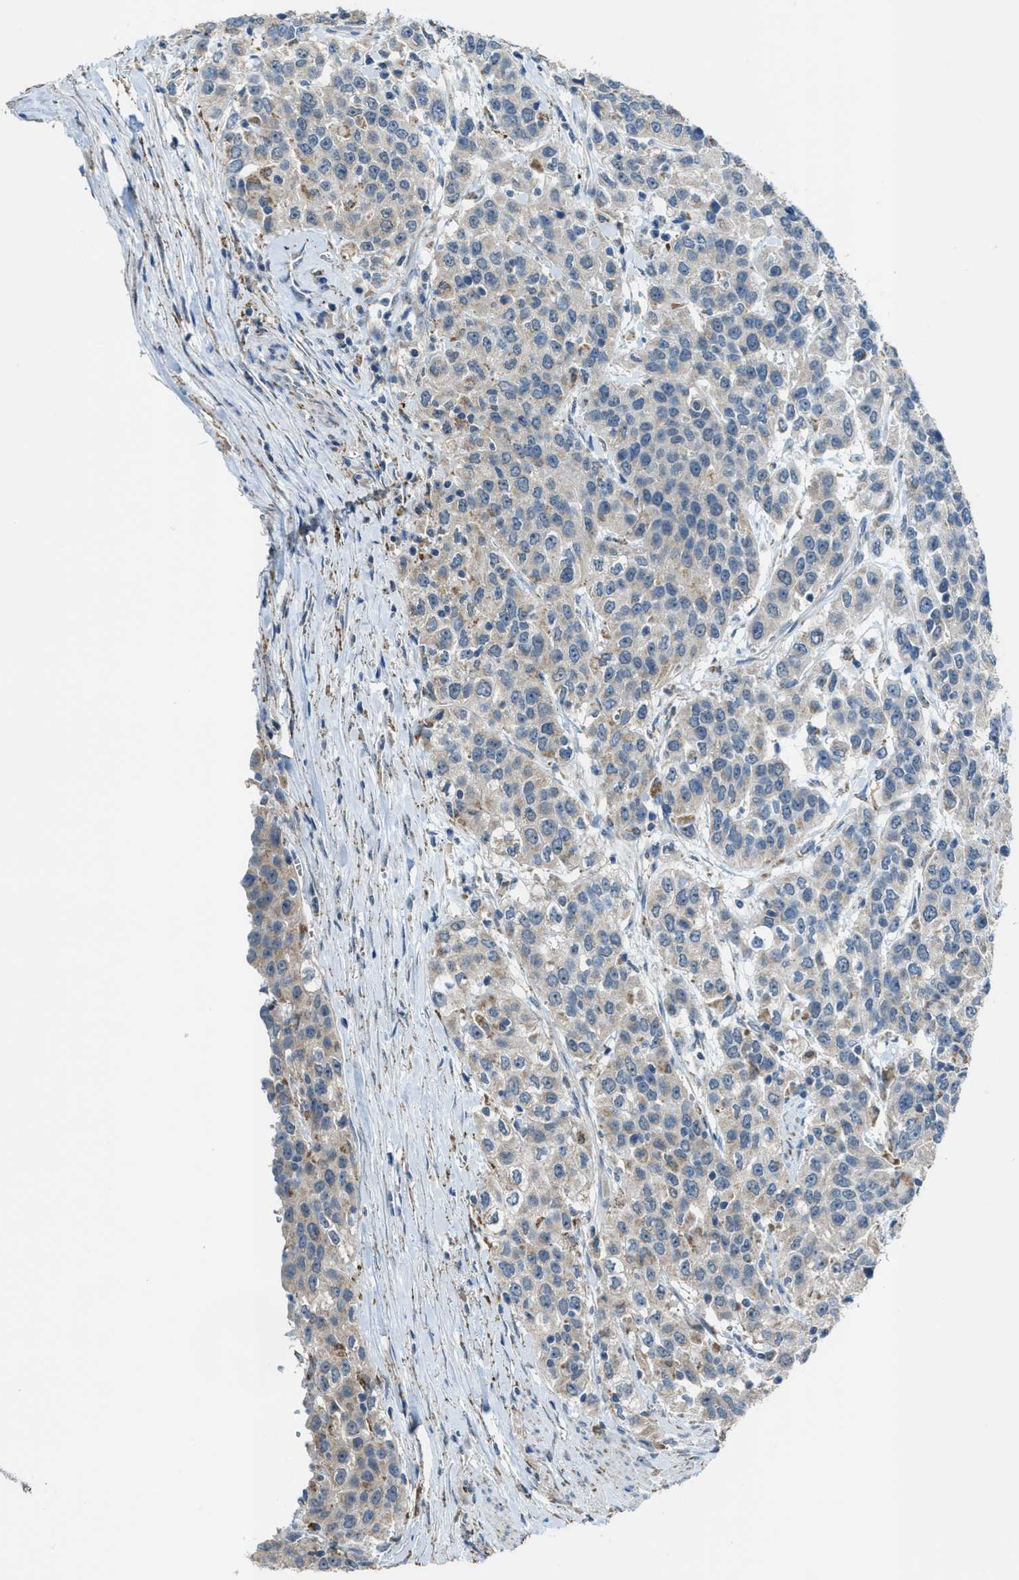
{"staining": {"intensity": "weak", "quantity": "<25%", "location": "cytoplasmic/membranous"}, "tissue": "urothelial cancer", "cell_type": "Tumor cells", "image_type": "cancer", "snomed": [{"axis": "morphology", "description": "Urothelial carcinoma, High grade"}, {"axis": "topography", "description": "Urinary bladder"}], "caption": "Urothelial cancer was stained to show a protein in brown. There is no significant expression in tumor cells.", "gene": "CDON", "patient": {"sex": "female", "age": 80}}